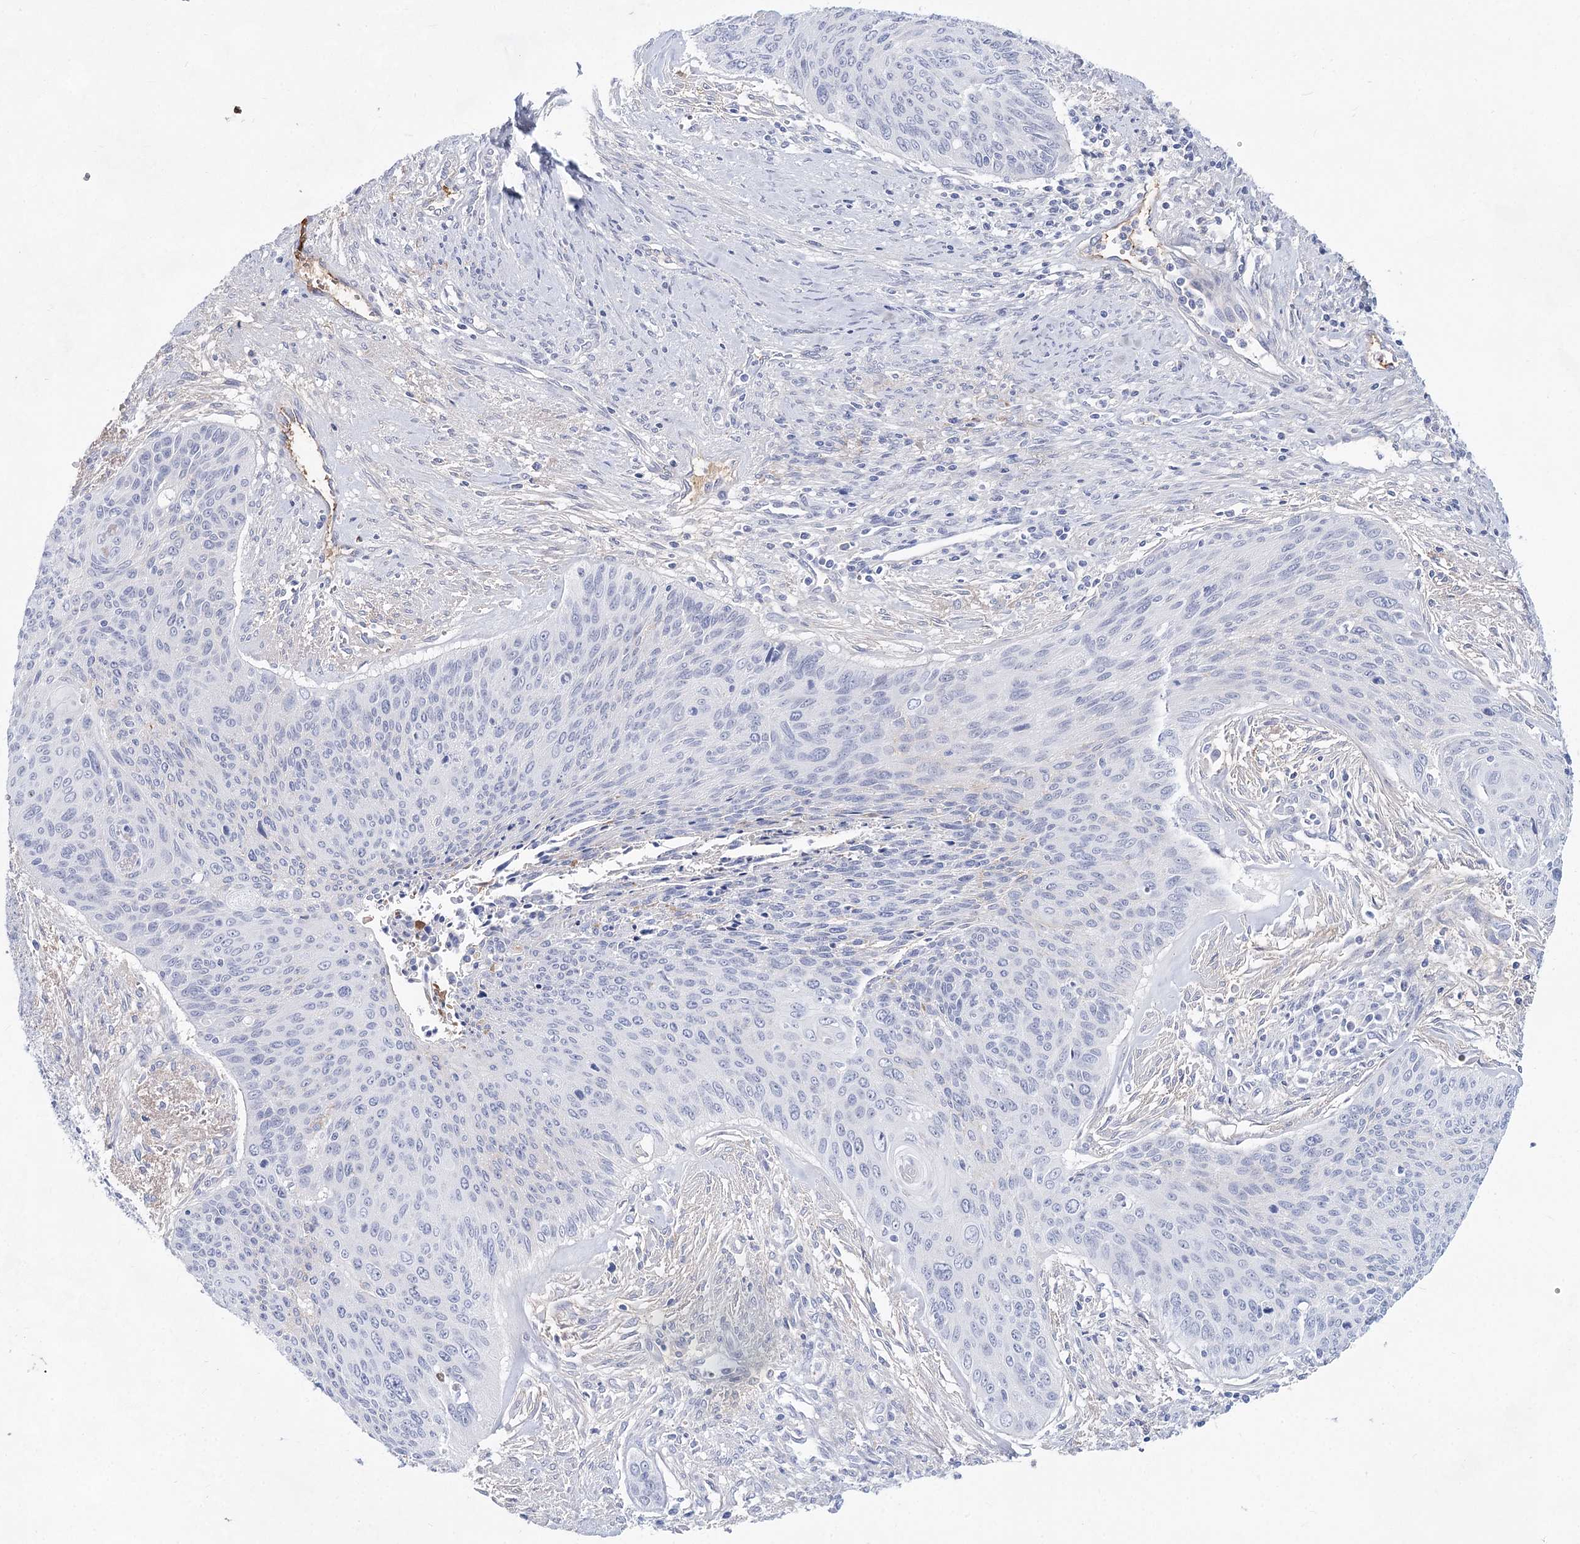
{"staining": {"intensity": "negative", "quantity": "none", "location": "none"}, "tissue": "cervical cancer", "cell_type": "Tumor cells", "image_type": "cancer", "snomed": [{"axis": "morphology", "description": "Squamous cell carcinoma, NOS"}, {"axis": "topography", "description": "Cervix"}], "caption": "Immunohistochemistry (IHC) of cervical cancer shows no staining in tumor cells.", "gene": "TASOR2", "patient": {"sex": "female", "age": 55}}